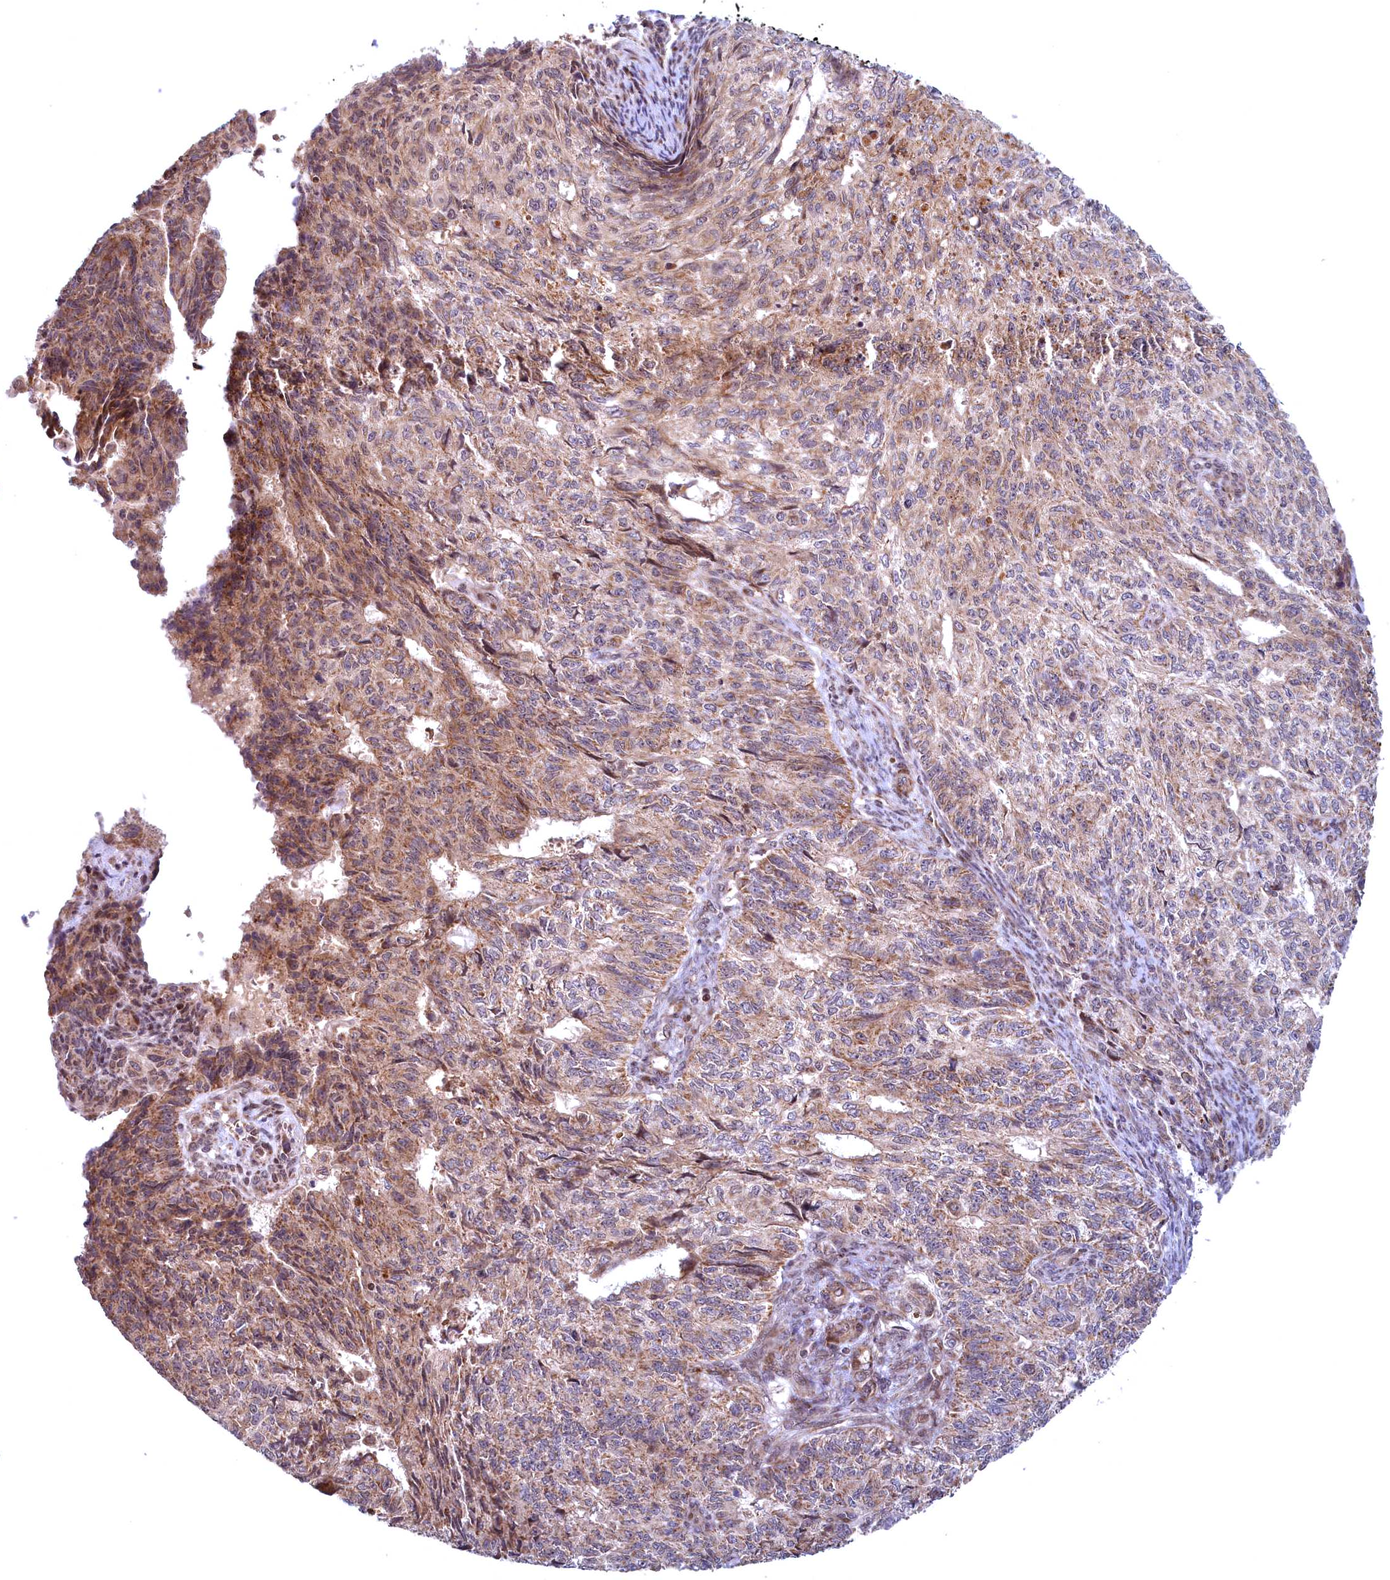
{"staining": {"intensity": "moderate", "quantity": ">75%", "location": "cytoplasmic/membranous"}, "tissue": "endometrial cancer", "cell_type": "Tumor cells", "image_type": "cancer", "snomed": [{"axis": "morphology", "description": "Adenocarcinoma, NOS"}, {"axis": "topography", "description": "Endometrium"}], "caption": "Human endometrial adenocarcinoma stained with a protein marker exhibits moderate staining in tumor cells.", "gene": "PLA2G10", "patient": {"sex": "female", "age": 32}}